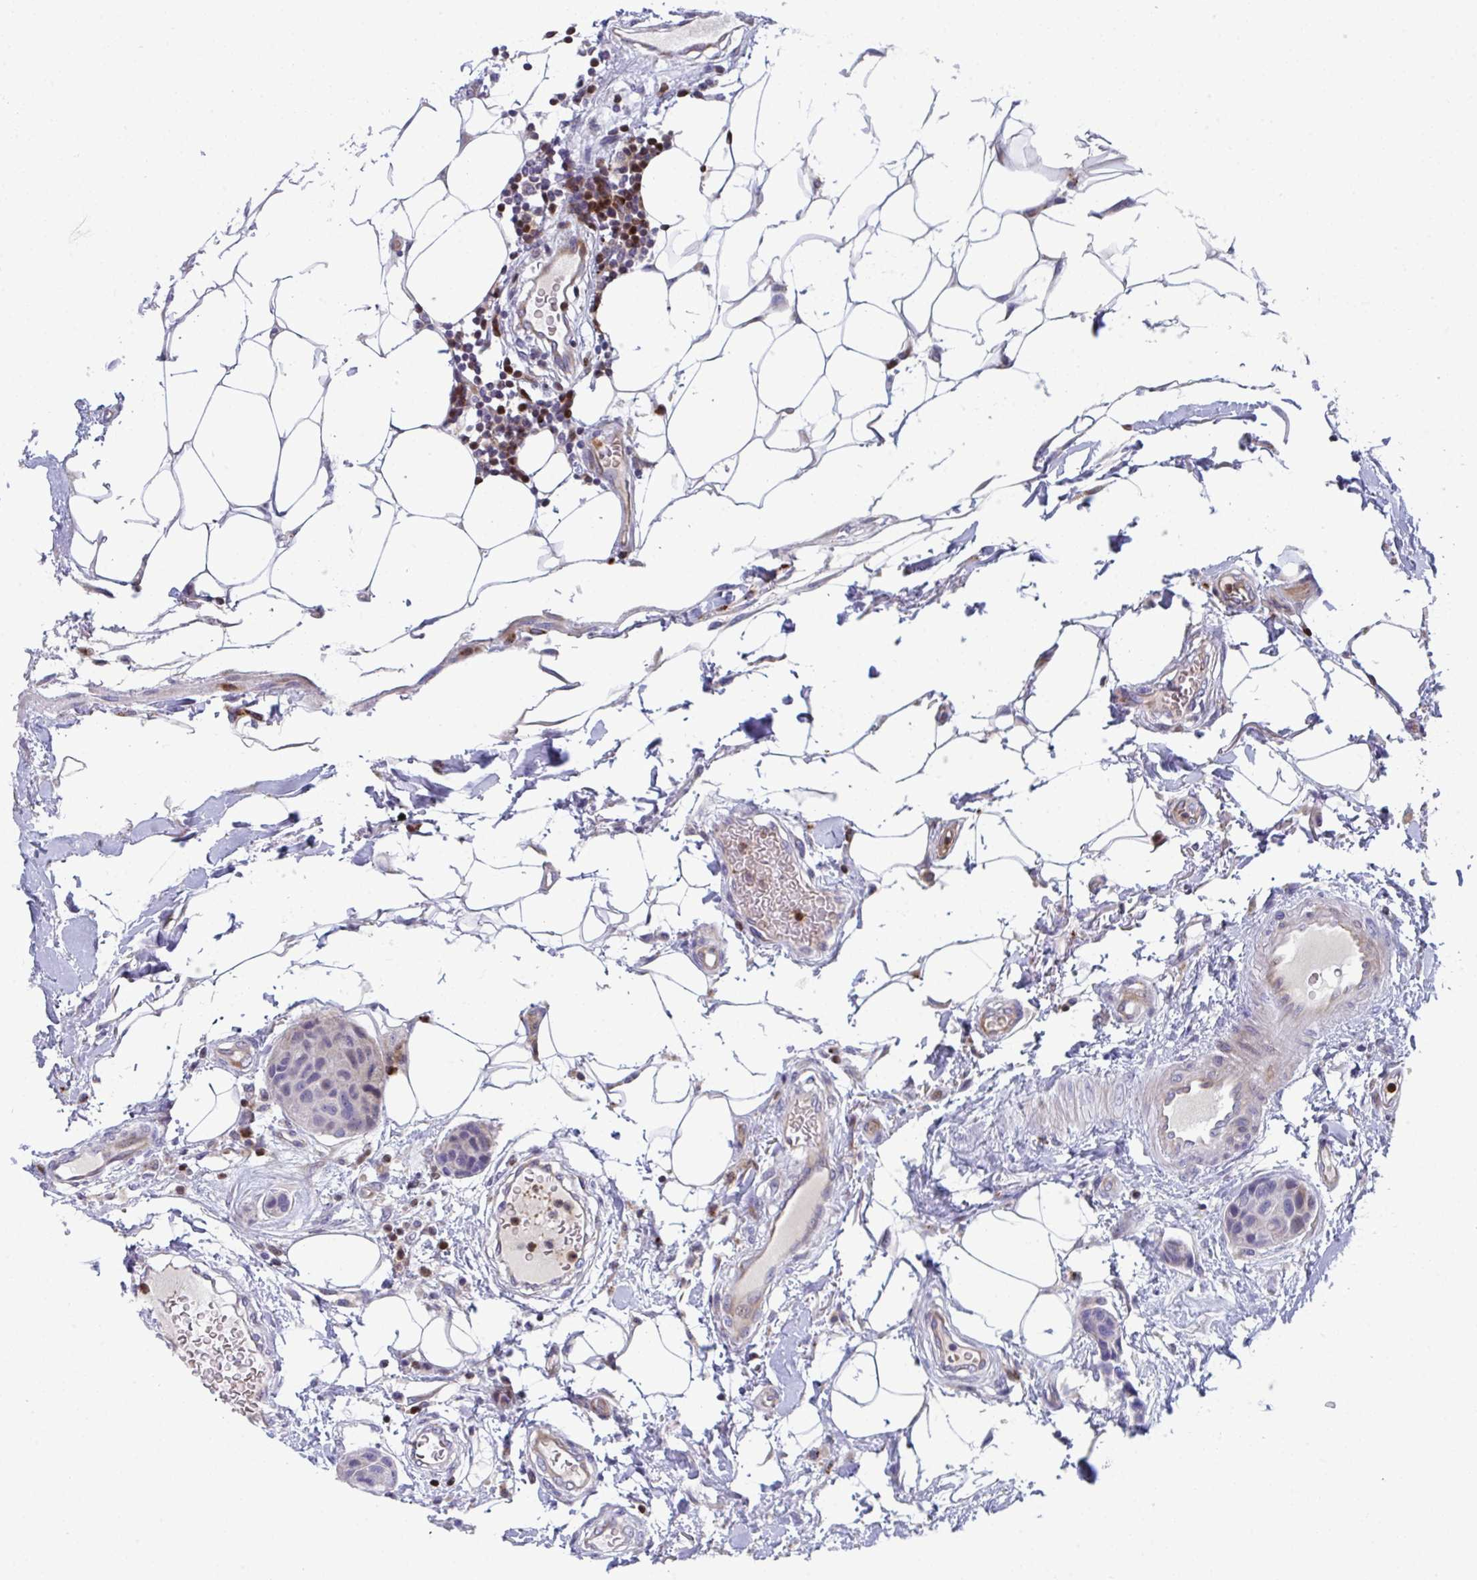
{"staining": {"intensity": "negative", "quantity": "none", "location": "none"}, "tissue": "breast cancer", "cell_type": "Tumor cells", "image_type": "cancer", "snomed": [{"axis": "morphology", "description": "Duct carcinoma"}, {"axis": "topography", "description": "Breast"}, {"axis": "topography", "description": "Lymph node"}], "caption": "Tumor cells show no significant staining in intraductal carcinoma (breast).", "gene": "AOC2", "patient": {"sex": "female", "age": 80}}